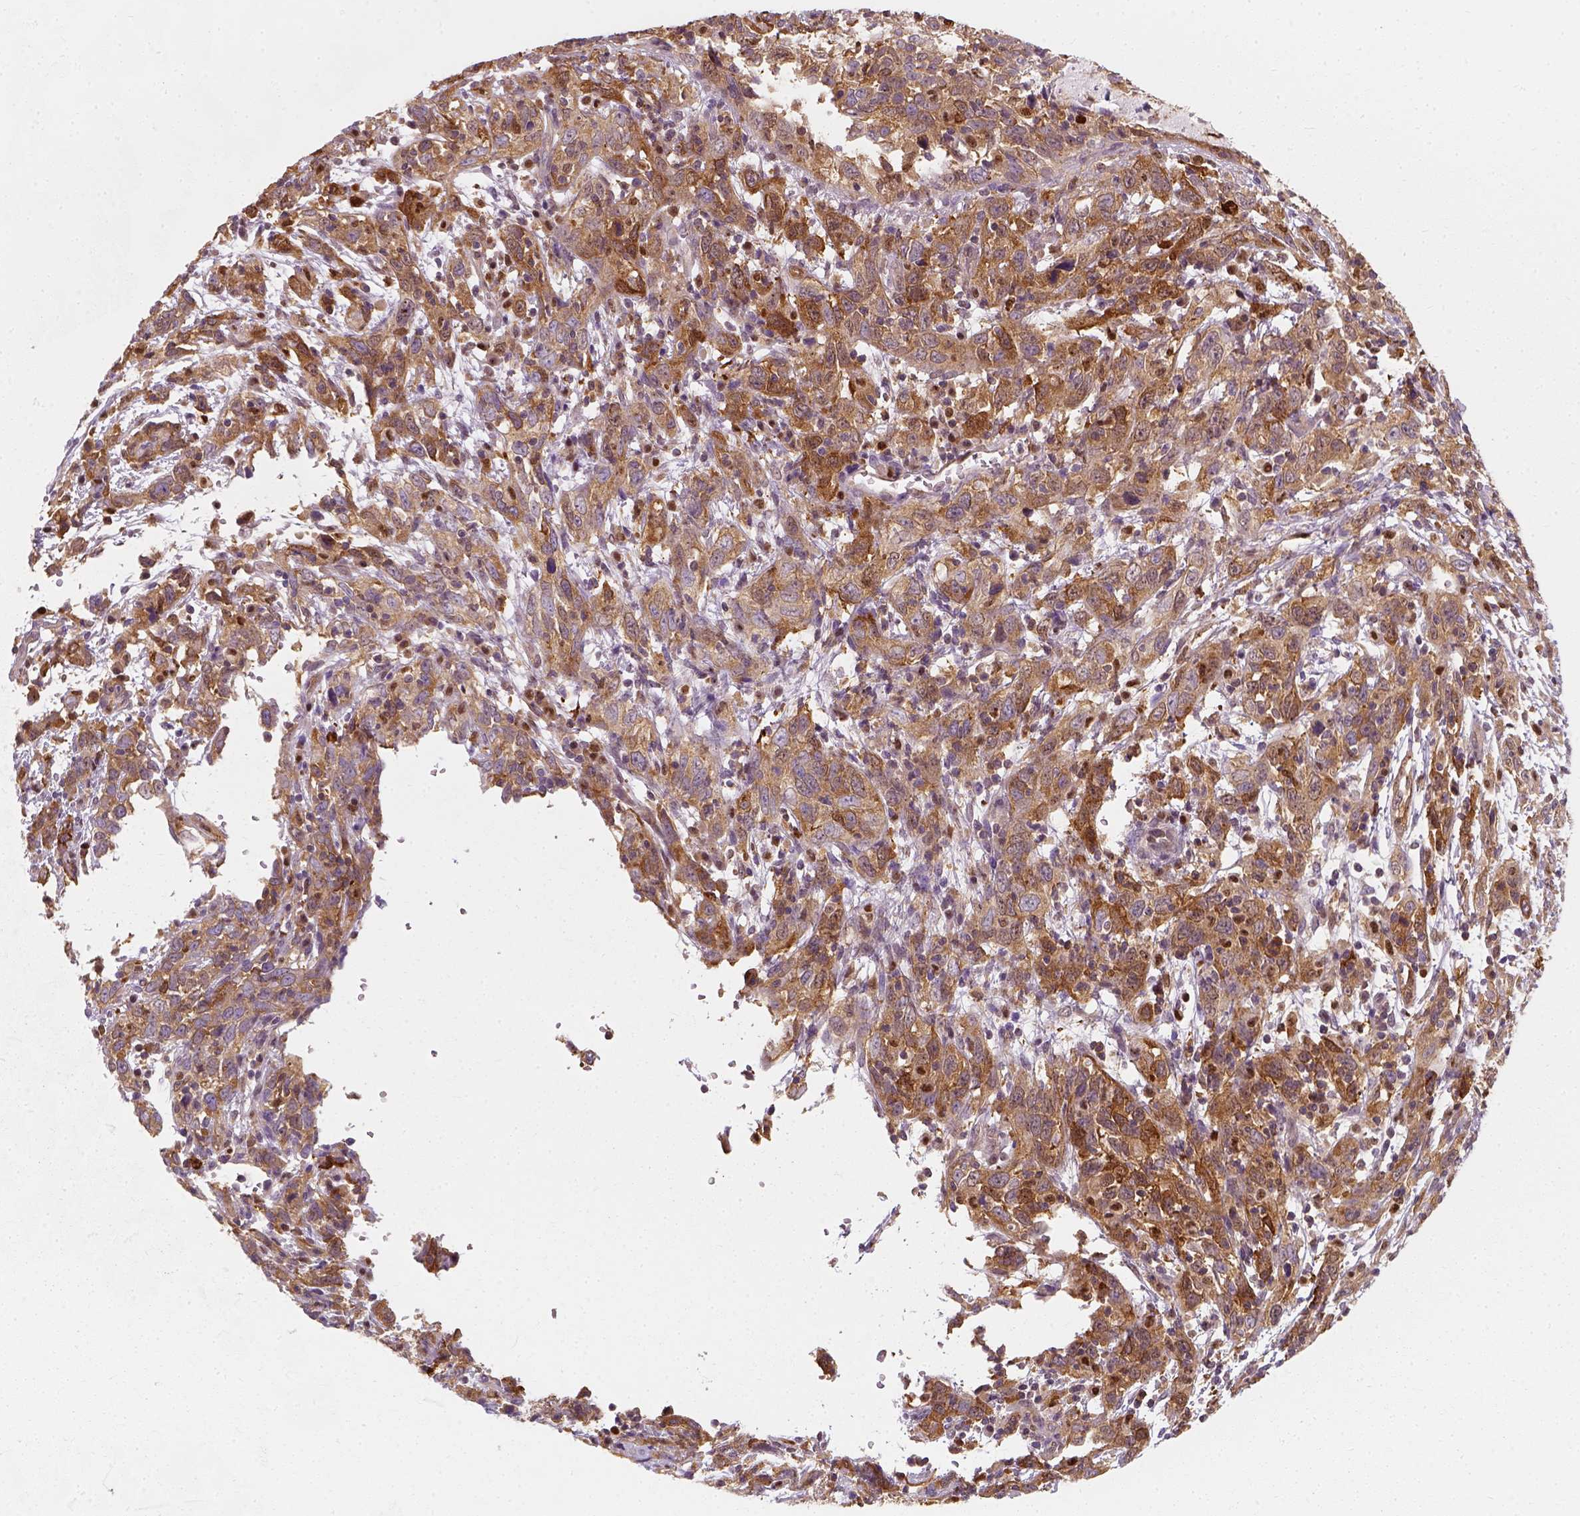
{"staining": {"intensity": "moderate", "quantity": ">75%", "location": "cytoplasmic/membranous"}, "tissue": "cervical cancer", "cell_type": "Tumor cells", "image_type": "cancer", "snomed": [{"axis": "morphology", "description": "Adenocarcinoma, NOS"}, {"axis": "topography", "description": "Cervix"}], "caption": "An immunohistochemistry micrograph of neoplastic tissue is shown. Protein staining in brown labels moderate cytoplasmic/membranous positivity in cervical adenocarcinoma within tumor cells.", "gene": "SQSTM1", "patient": {"sex": "female", "age": 40}}